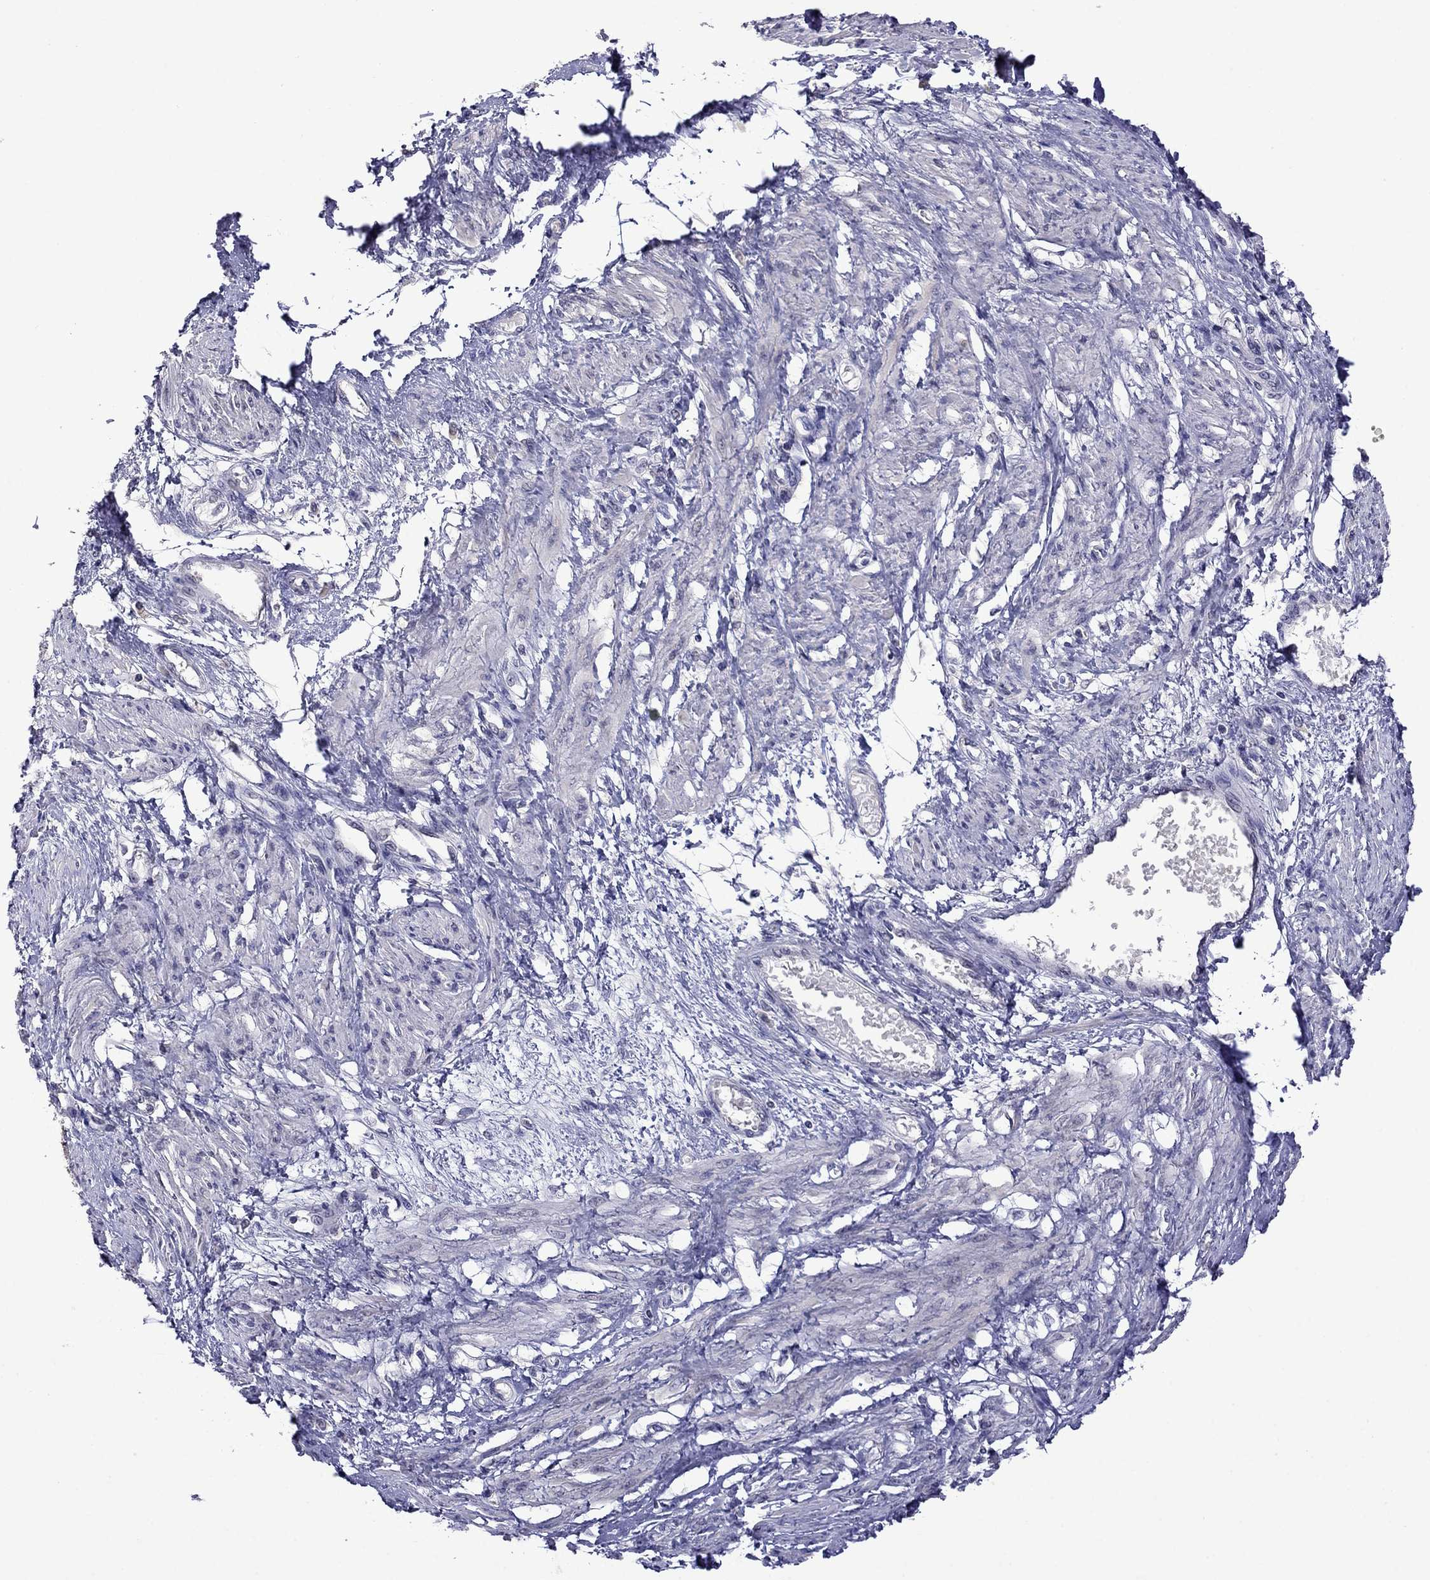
{"staining": {"intensity": "negative", "quantity": "none", "location": "none"}, "tissue": "smooth muscle", "cell_type": "Smooth muscle cells", "image_type": "normal", "snomed": [{"axis": "morphology", "description": "Normal tissue, NOS"}, {"axis": "topography", "description": "Smooth muscle"}, {"axis": "topography", "description": "Uterus"}], "caption": "Smooth muscle stained for a protein using immunohistochemistry exhibits no expression smooth muscle cells.", "gene": "STAR", "patient": {"sex": "female", "age": 39}}